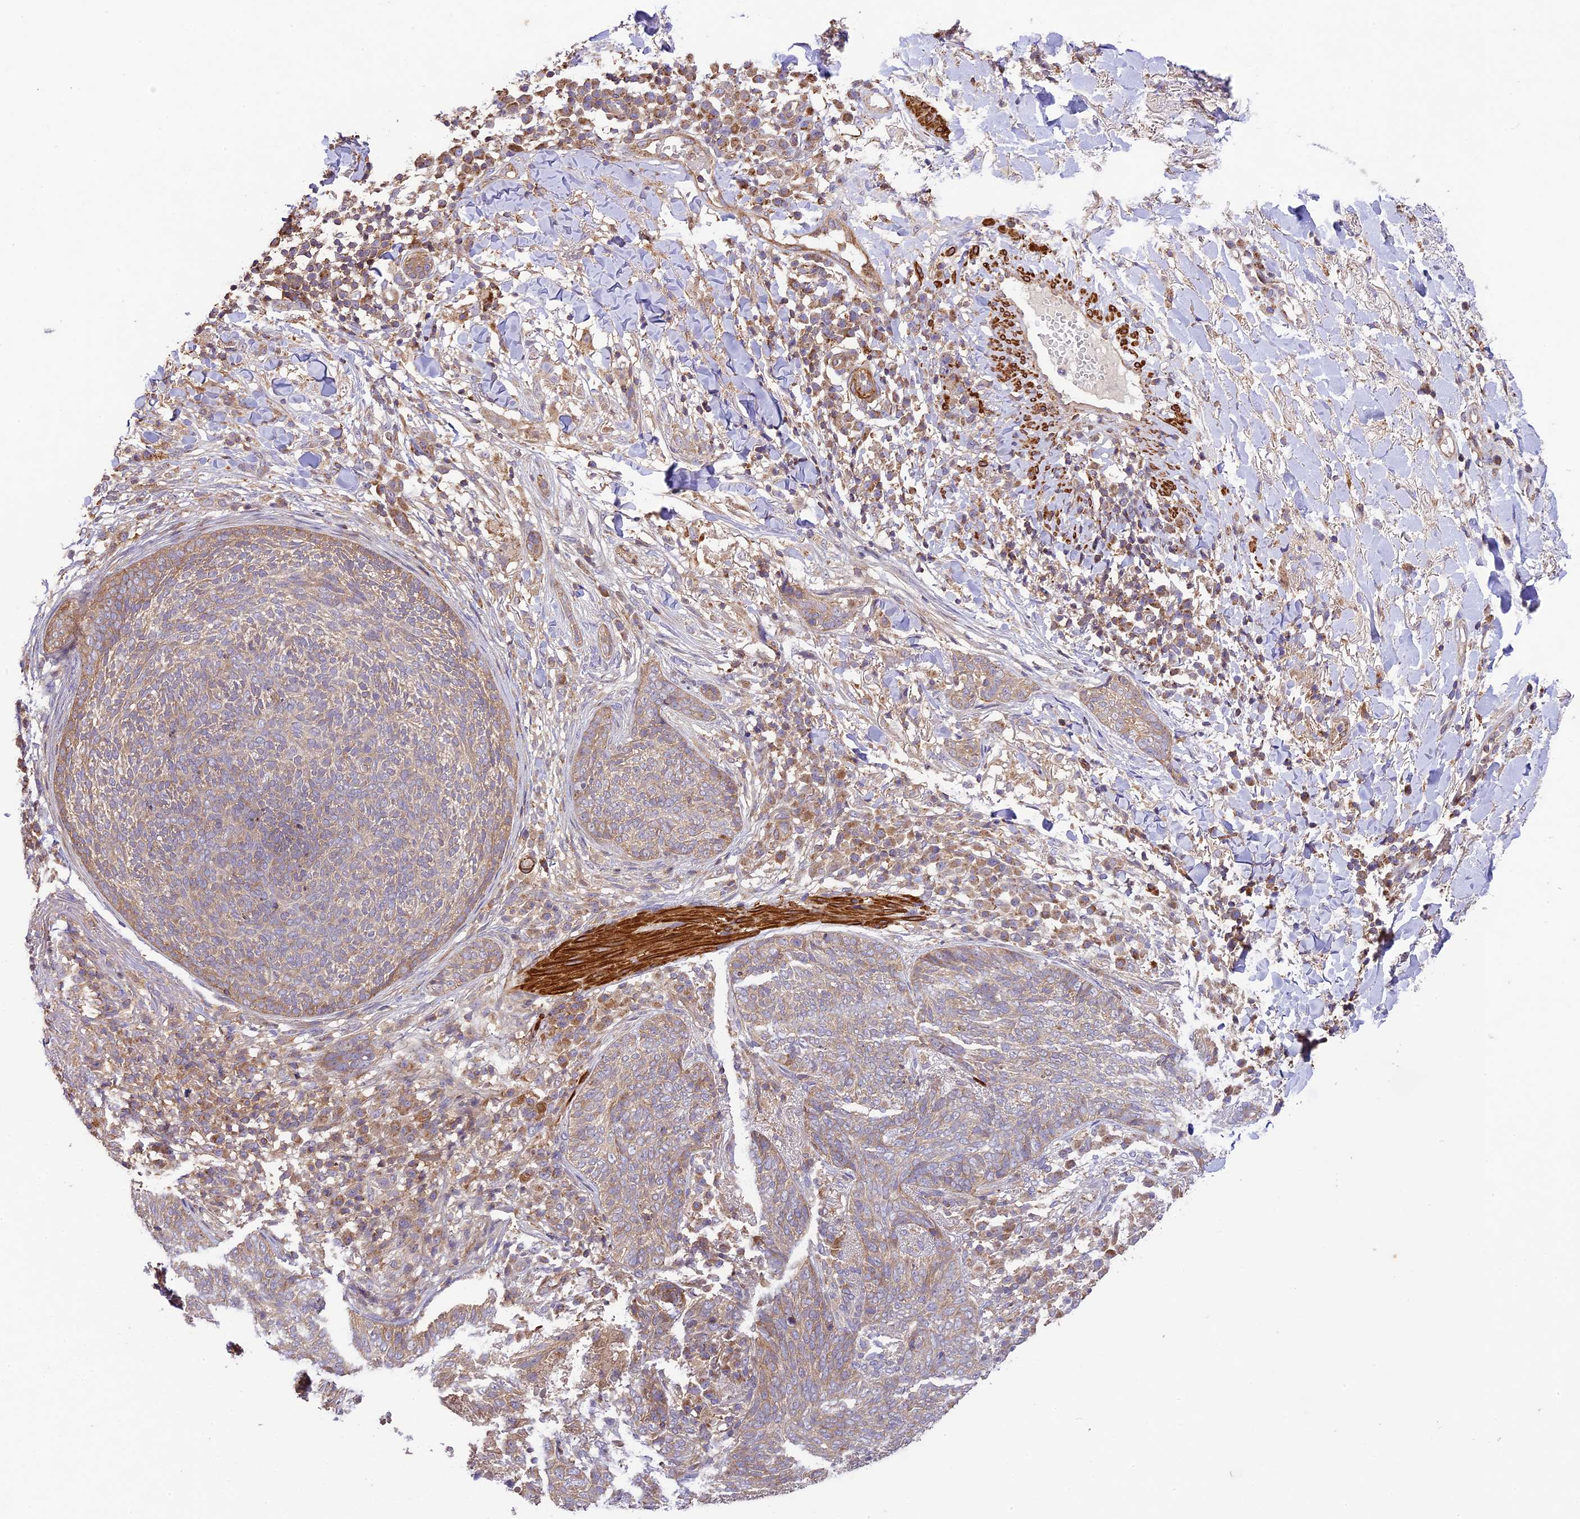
{"staining": {"intensity": "weak", "quantity": "25%-75%", "location": "cytoplasmic/membranous"}, "tissue": "skin cancer", "cell_type": "Tumor cells", "image_type": "cancer", "snomed": [{"axis": "morphology", "description": "Basal cell carcinoma"}, {"axis": "topography", "description": "Skin"}], "caption": "Skin cancer (basal cell carcinoma) tissue exhibits weak cytoplasmic/membranous expression in about 25%-75% of tumor cells", "gene": "WDR88", "patient": {"sex": "male", "age": 85}}